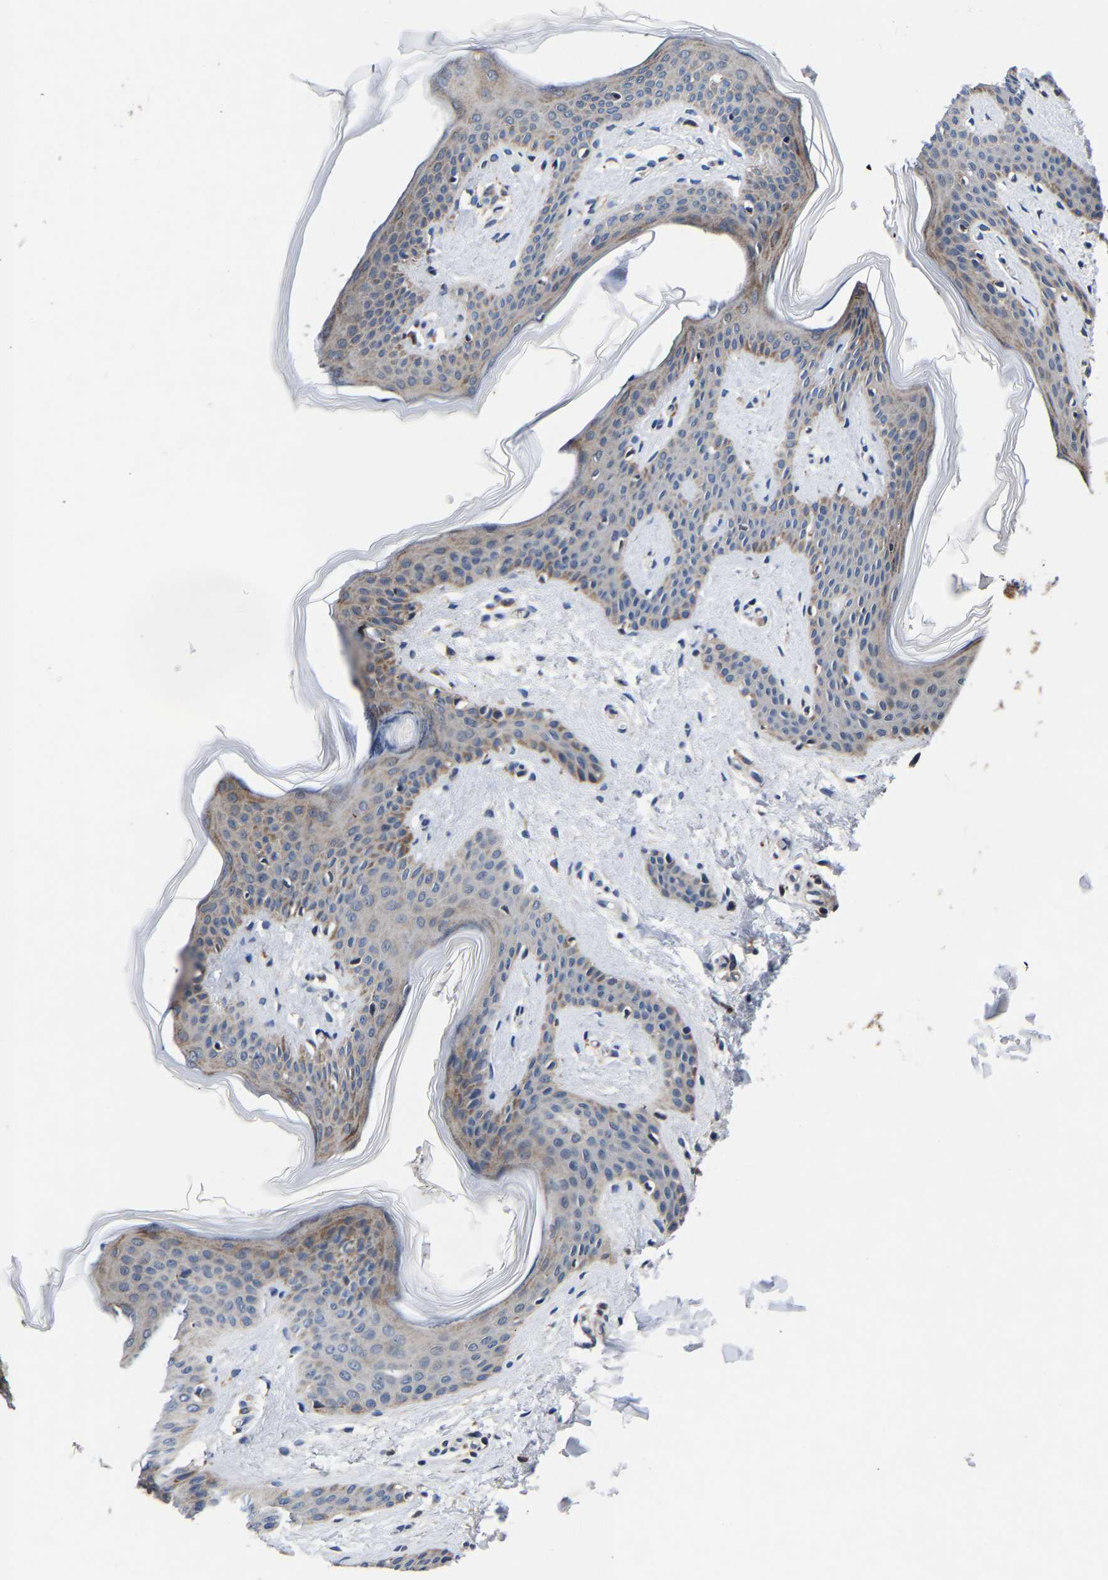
{"staining": {"intensity": "moderate", "quantity": "25%-75%", "location": "cytoplasmic/membranous"}, "tissue": "skin", "cell_type": "Fibroblasts", "image_type": "normal", "snomed": [{"axis": "morphology", "description": "Normal tissue, NOS"}, {"axis": "topography", "description": "Skin"}], "caption": "The immunohistochemical stain labels moderate cytoplasmic/membranous expression in fibroblasts of unremarkable skin.", "gene": "SLC12A2", "patient": {"sex": "female", "age": 17}}